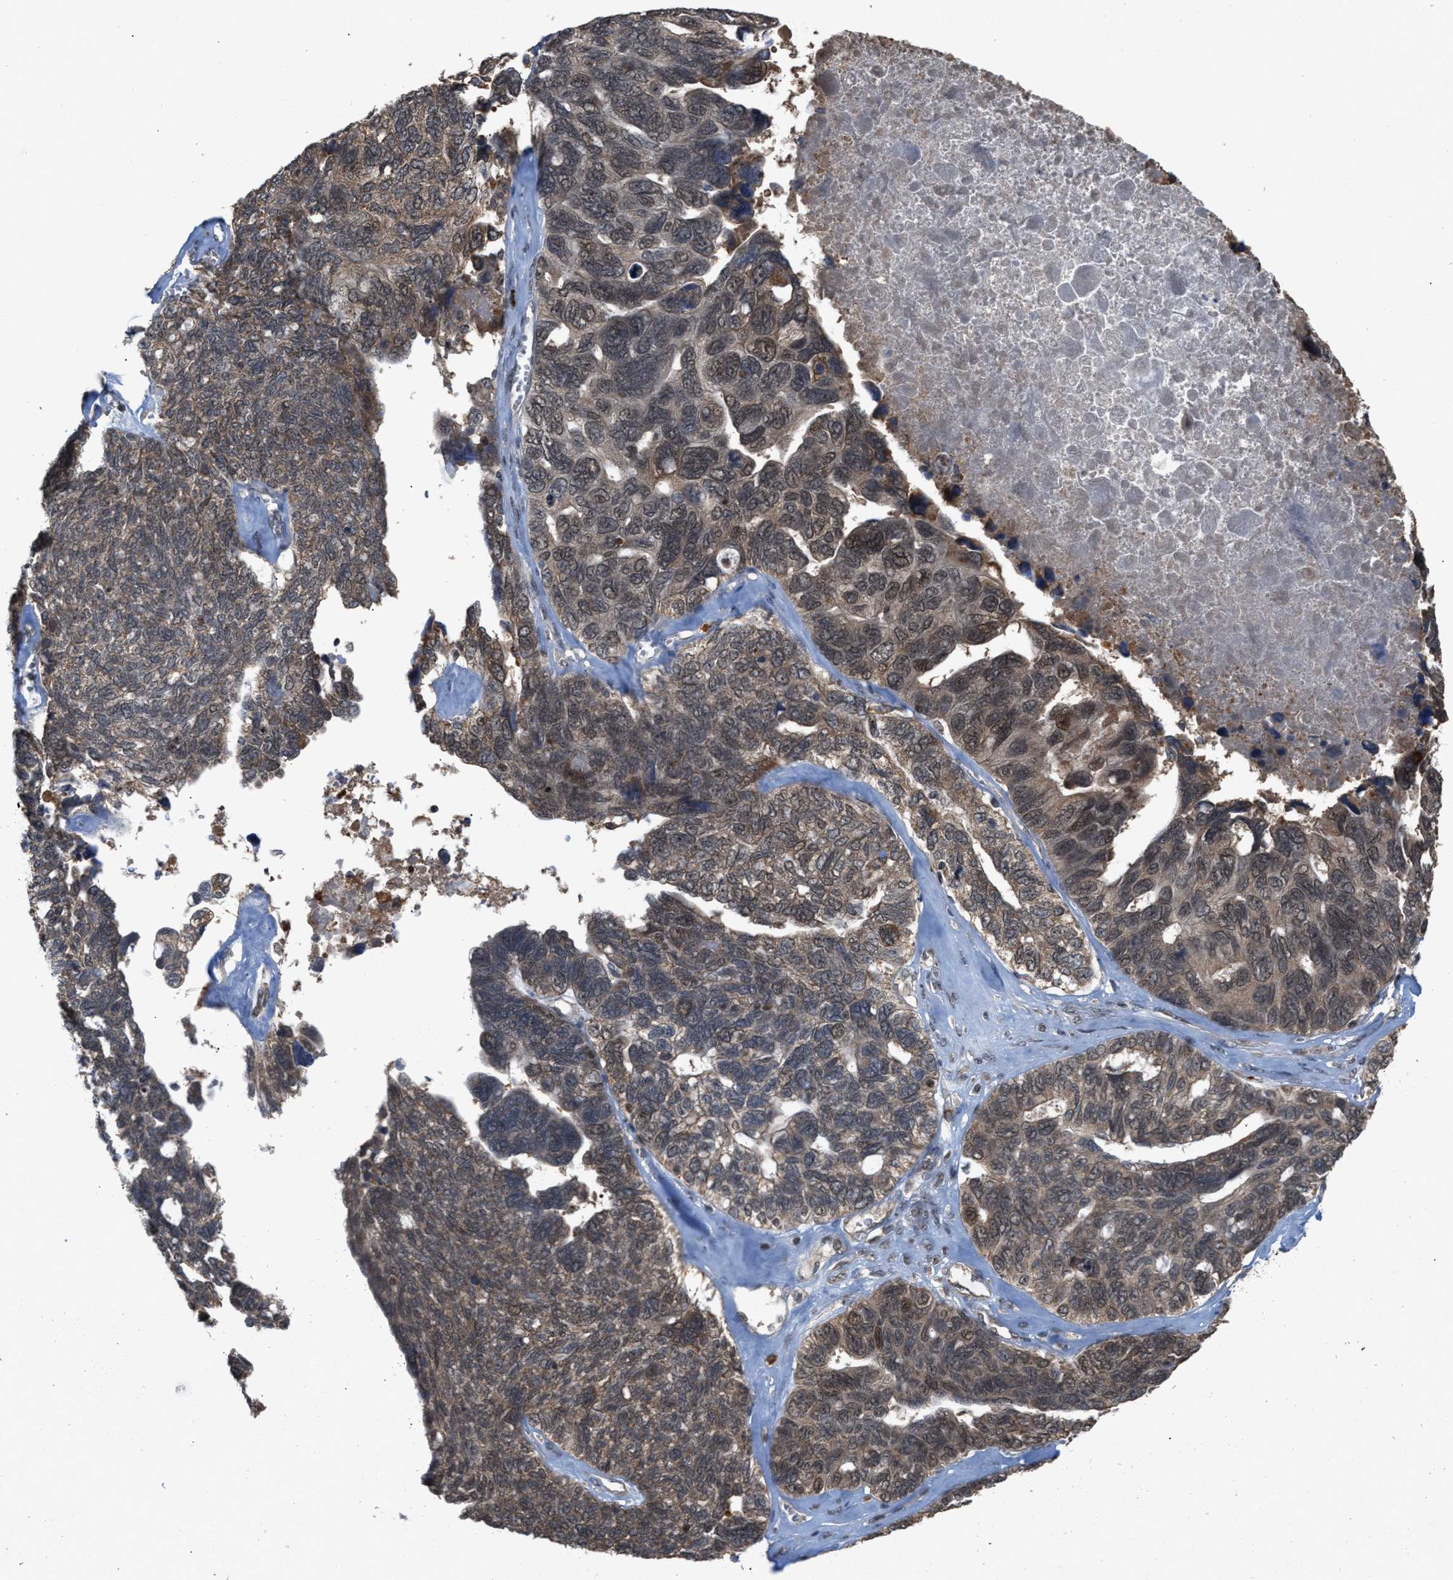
{"staining": {"intensity": "weak", "quantity": "25%-75%", "location": "cytoplasmic/membranous,nuclear"}, "tissue": "ovarian cancer", "cell_type": "Tumor cells", "image_type": "cancer", "snomed": [{"axis": "morphology", "description": "Cystadenocarcinoma, serous, NOS"}, {"axis": "topography", "description": "Ovary"}], "caption": "A high-resolution photomicrograph shows immunohistochemistry (IHC) staining of ovarian cancer, which shows weak cytoplasmic/membranous and nuclear positivity in about 25%-75% of tumor cells.", "gene": "C9orf78", "patient": {"sex": "female", "age": 79}}